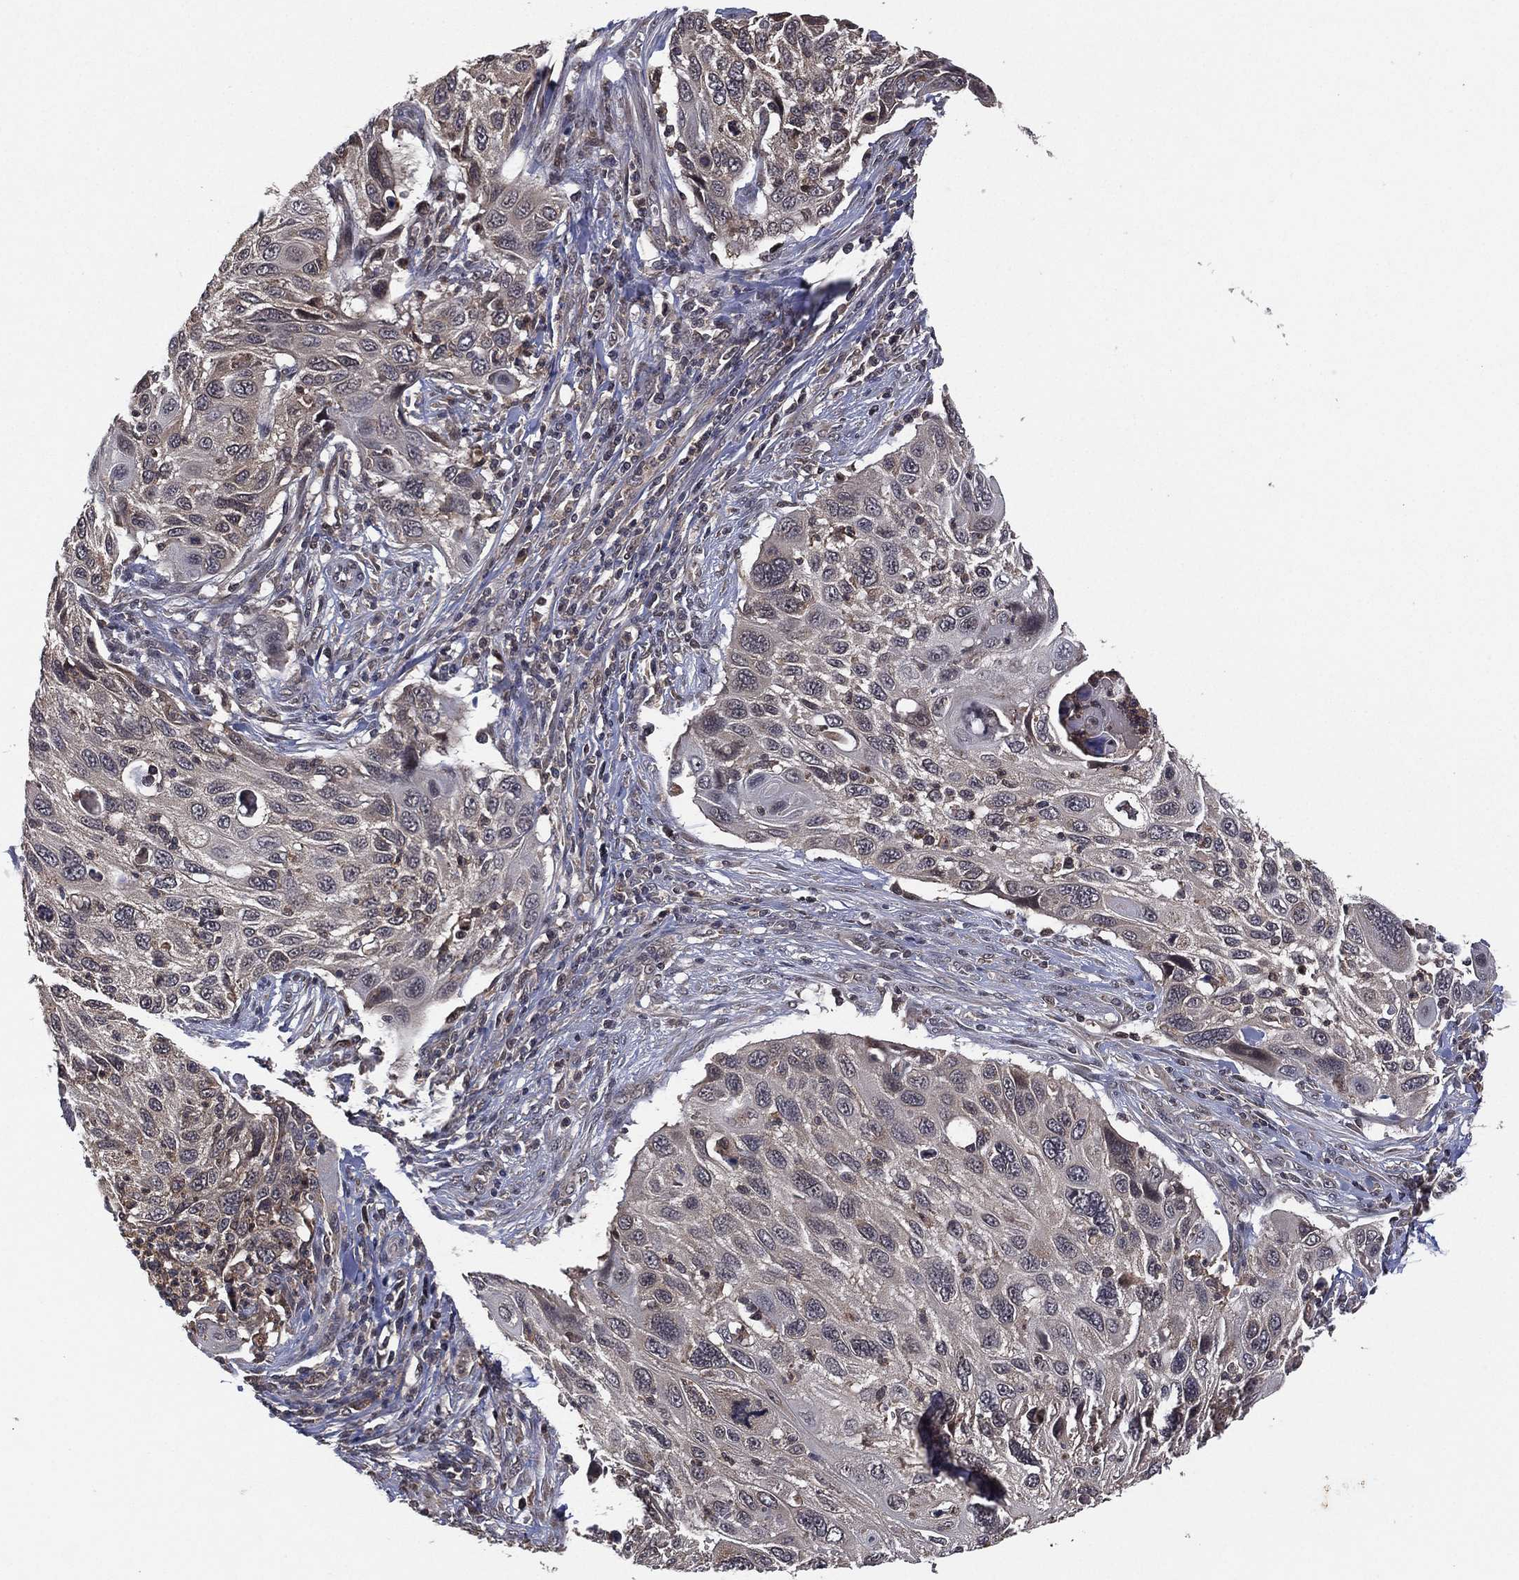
{"staining": {"intensity": "negative", "quantity": "none", "location": "none"}, "tissue": "cervical cancer", "cell_type": "Tumor cells", "image_type": "cancer", "snomed": [{"axis": "morphology", "description": "Squamous cell carcinoma, NOS"}, {"axis": "topography", "description": "Cervix"}], "caption": "A histopathology image of human cervical squamous cell carcinoma is negative for staining in tumor cells.", "gene": "ATG4B", "patient": {"sex": "female", "age": 70}}